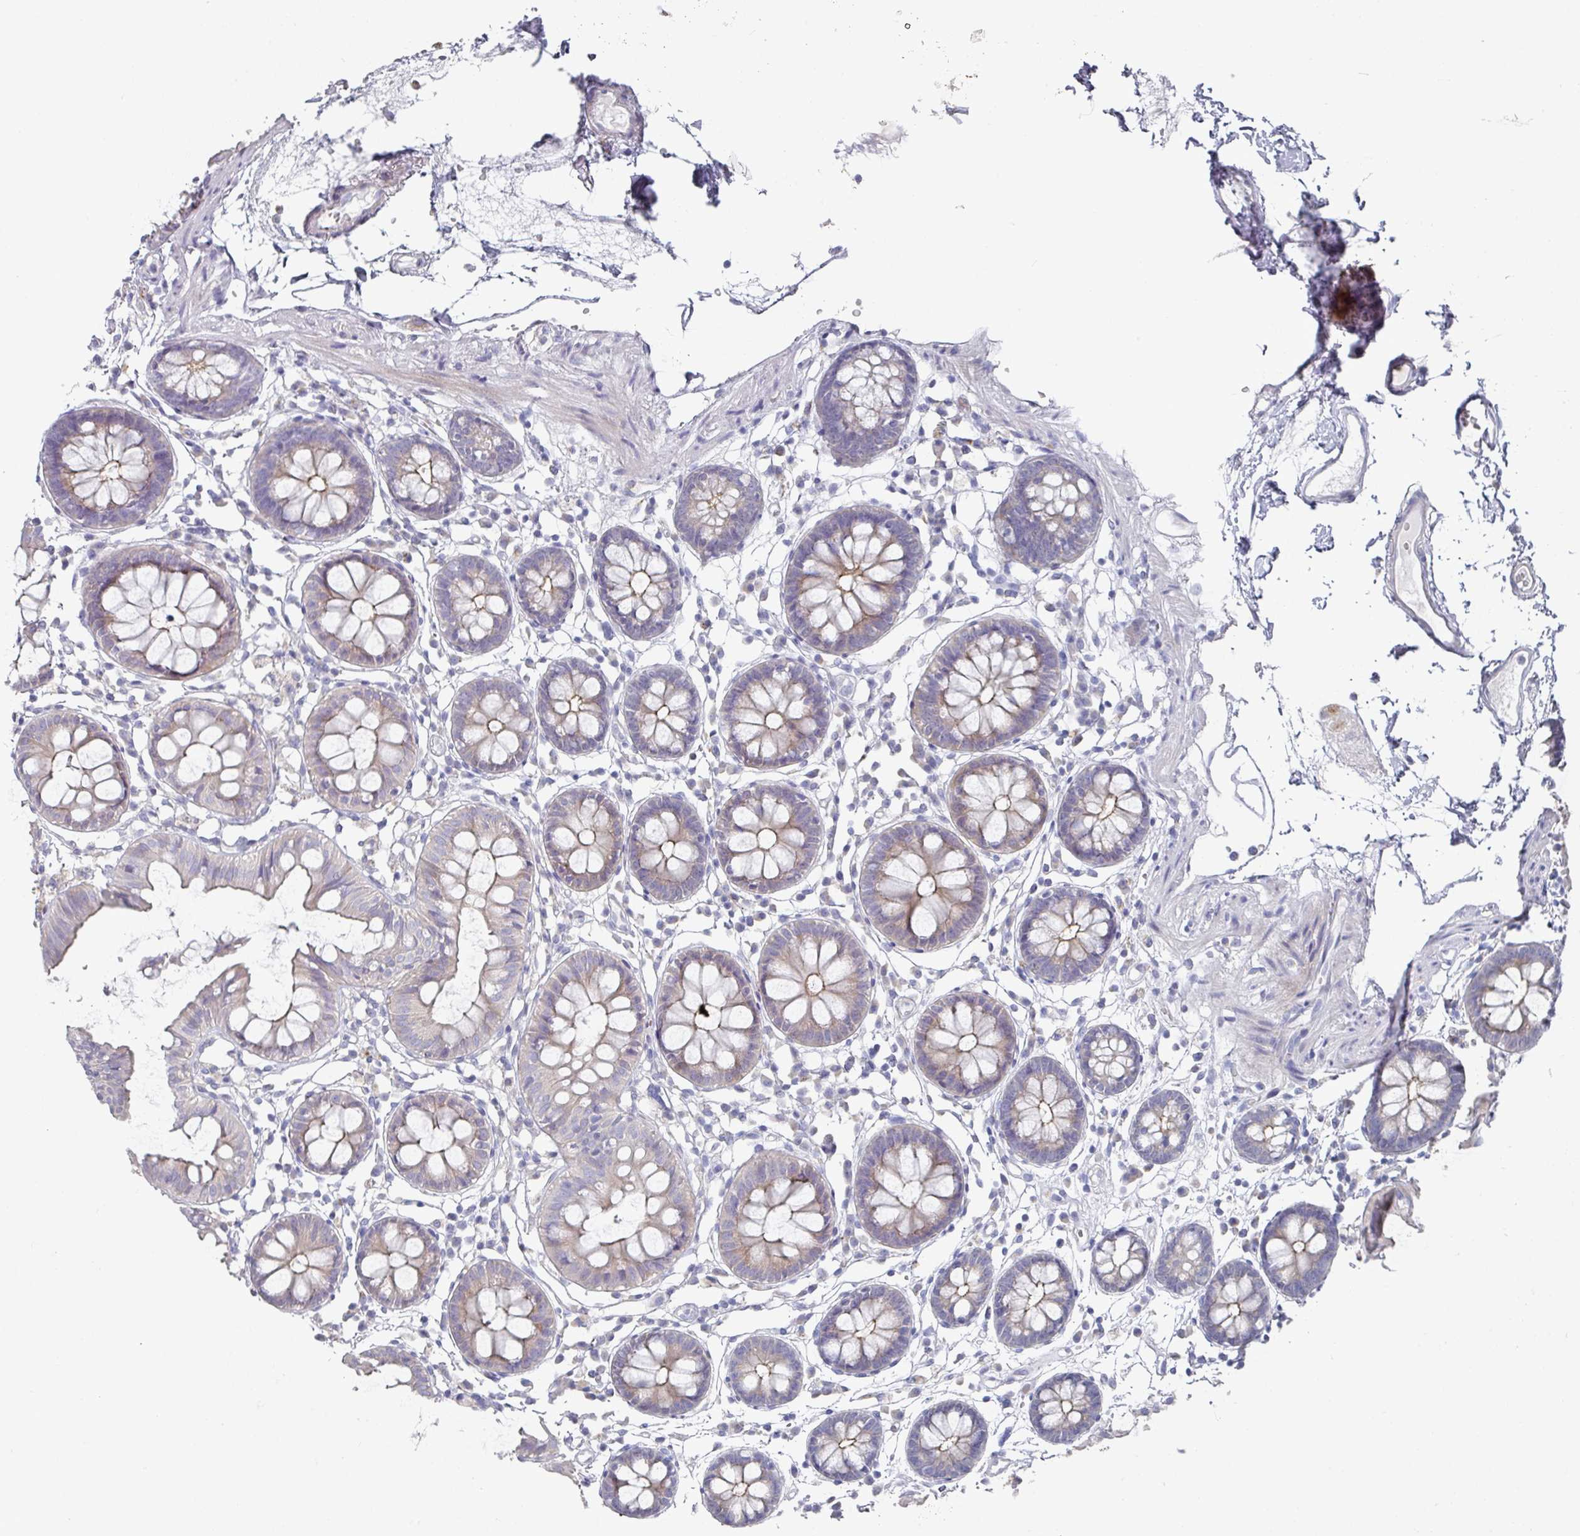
{"staining": {"intensity": "negative", "quantity": "none", "location": "none"}, "tissue": "colon", "cell_type": "Endothelial cells", "image_type": "normal", "snomed": [{"axis": "morphology", "description": "Normal tissue, NOS"}, {"axis": "topography", "description": "Colon"}], "caption": "Immunohistochemical staining of unremarkable colon exhibits no significant expression in endothelial cells.", "gene": "NT5C1A", "patient": {"sex": "female", "age": 84}}